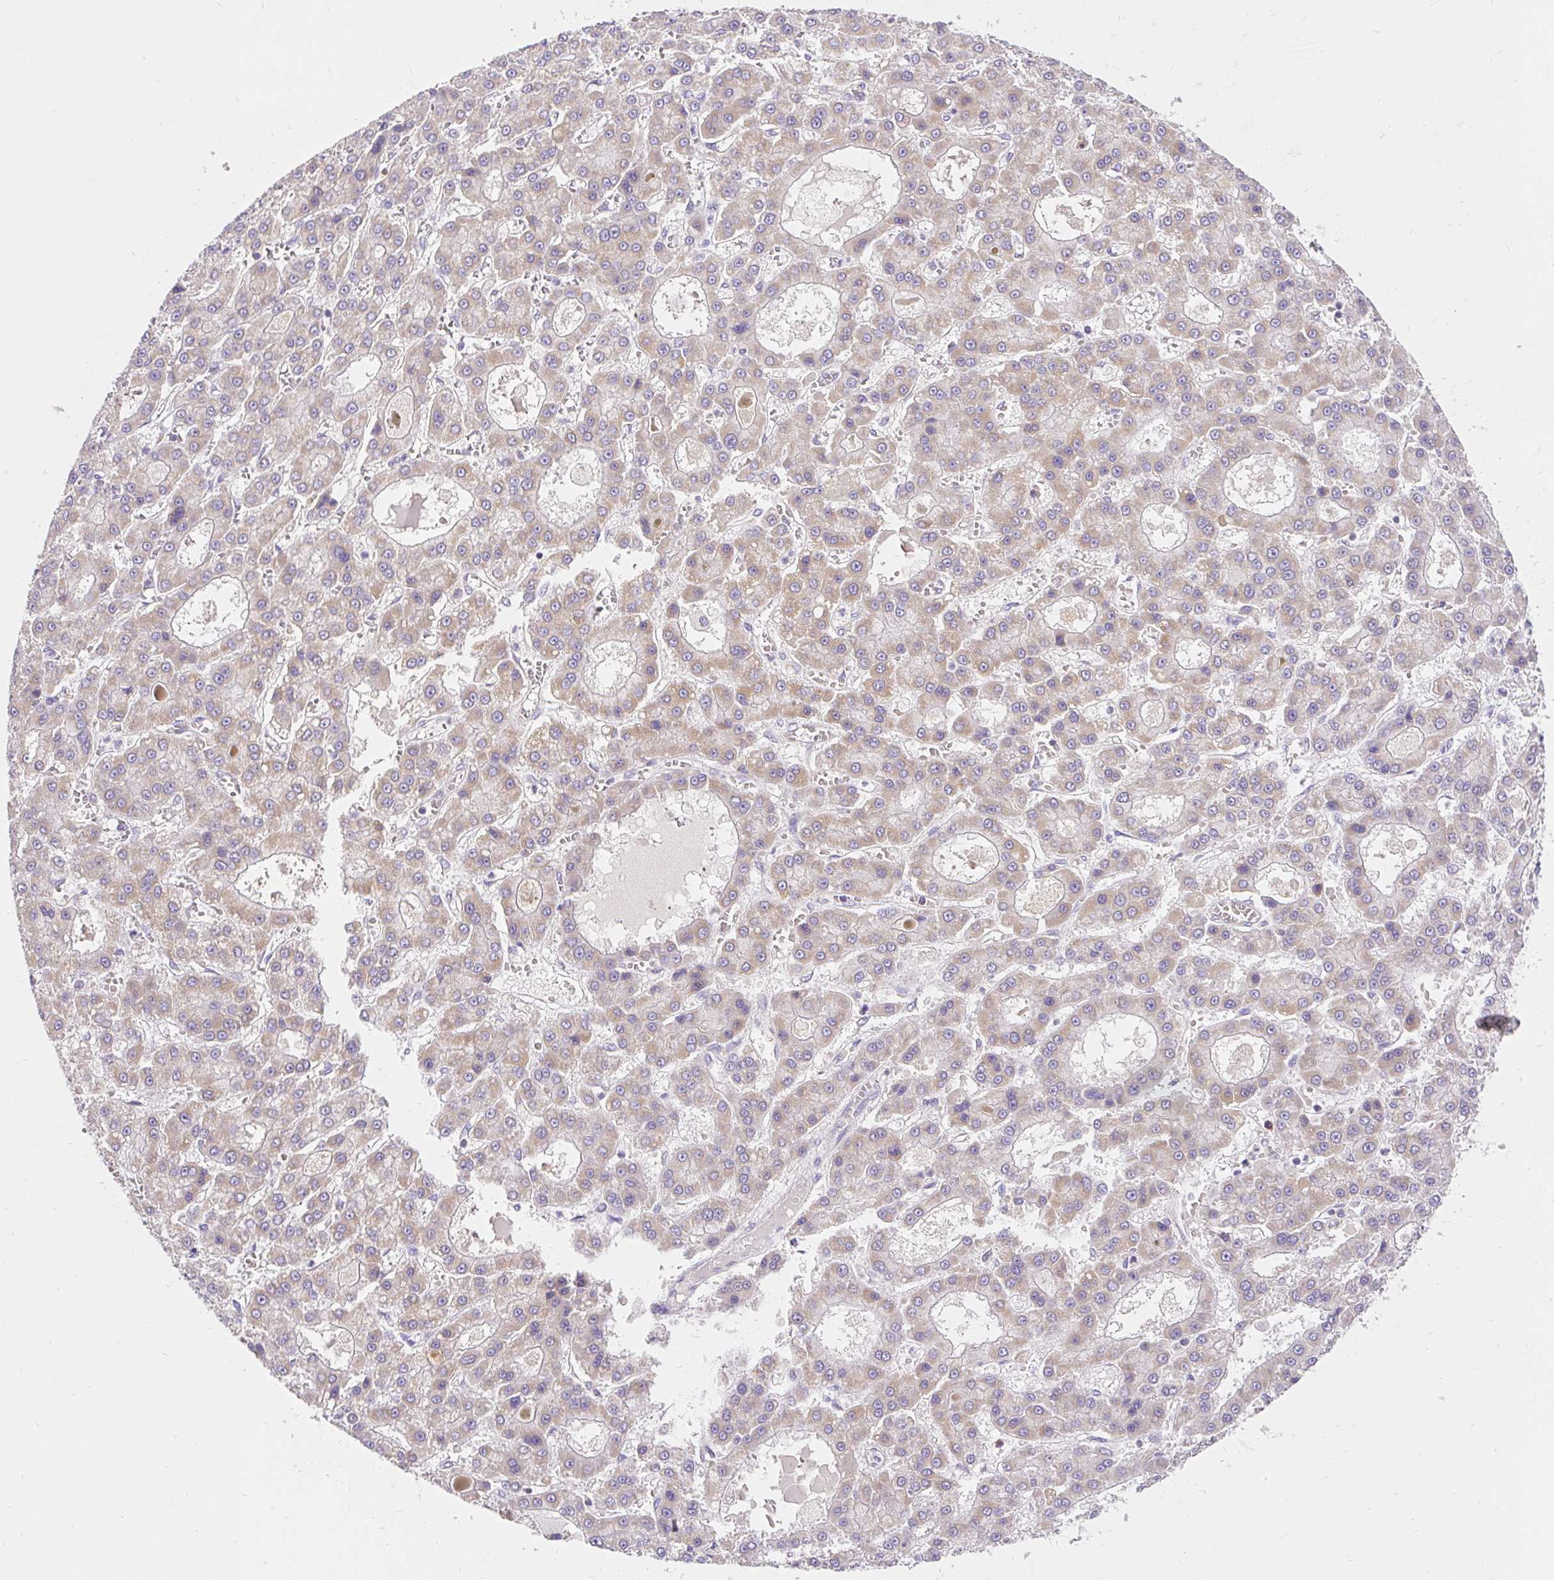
{"staining": {"intensity": "weak", "quantity": "25%-75%", "location": "cytoplasmic/membranous"}, "tissue": "liver cancer", "cell_type": "Tumor cells", "image_type": "cancer", "snomed": [{"axis": "morphology", "description": "Carcinoma, Hepatocellular, NOS"}, {"axis": "topography", "description": "Liver"}], "caption": "DAB (3,3'-diaminobenzidine) immunohistochemical staining of human hepatocellular carcinoma (liver) displays weak cytoplasmic/membranous protein staining in approximately 25%-75% of tumor cells. (DAB = brown stain, brightfield microscopy at high magnification).", "gene": "PMAIP1", "patient": {"sex": "male", "age": 70}}